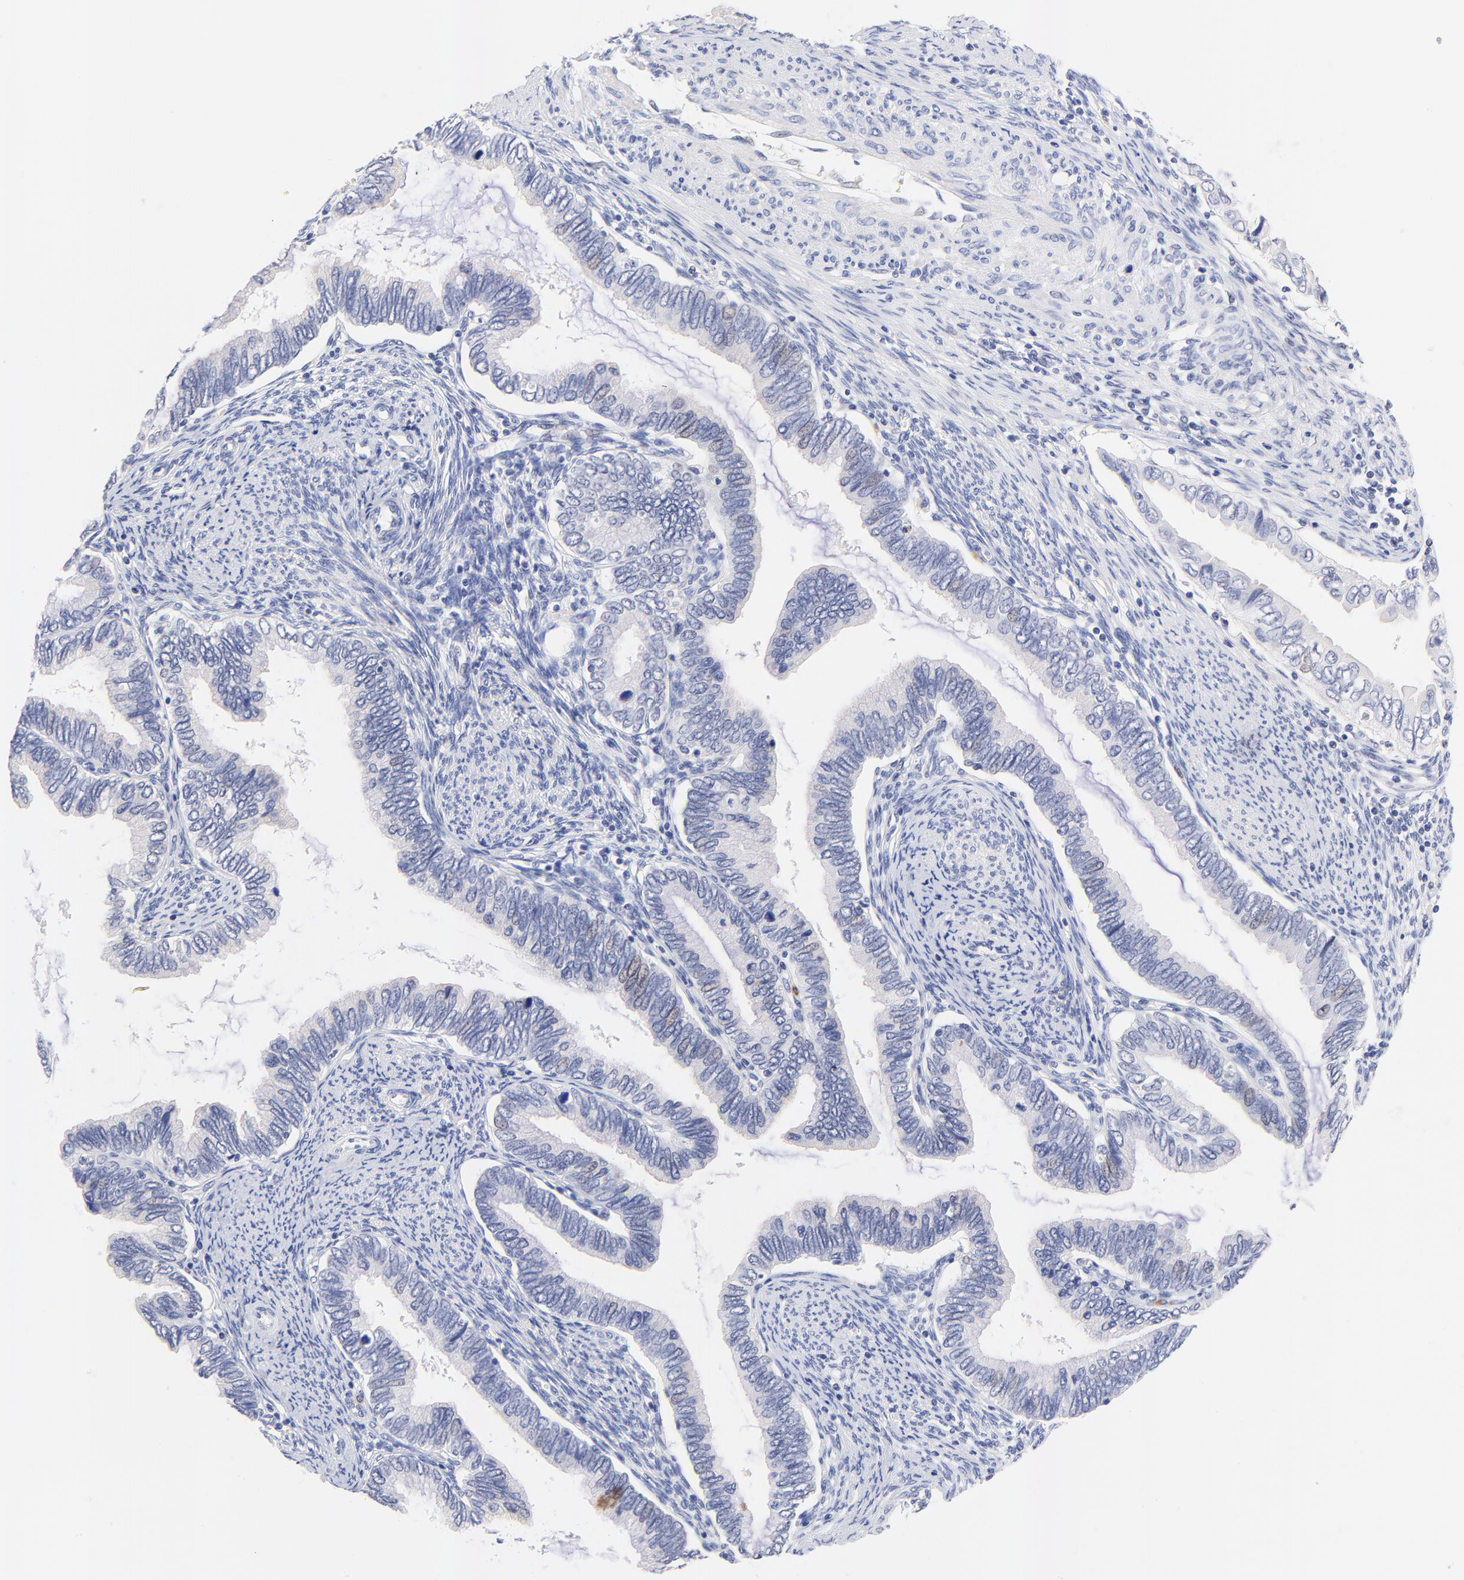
{"staining": {"intensity": "negative", "quantity": "none", "location": "none"}, "tissue": "cervical cancer", "cell_type": "Tumor cells", "image_type": "cancer", "snomed": [{"axis": "morphology", "description": "Adenocarcinoma, NOS"}, {"axis": "topography", "description": "Cervix"}], "caption": "Tumor cells are negative for protein expression in human cervical cancer (adenocarcinoma). (DAB IHC visualized using brightfield microscopy, high magnification).", "gene": "FAM117B", "patient": {"sex": "female", "age": 49}}